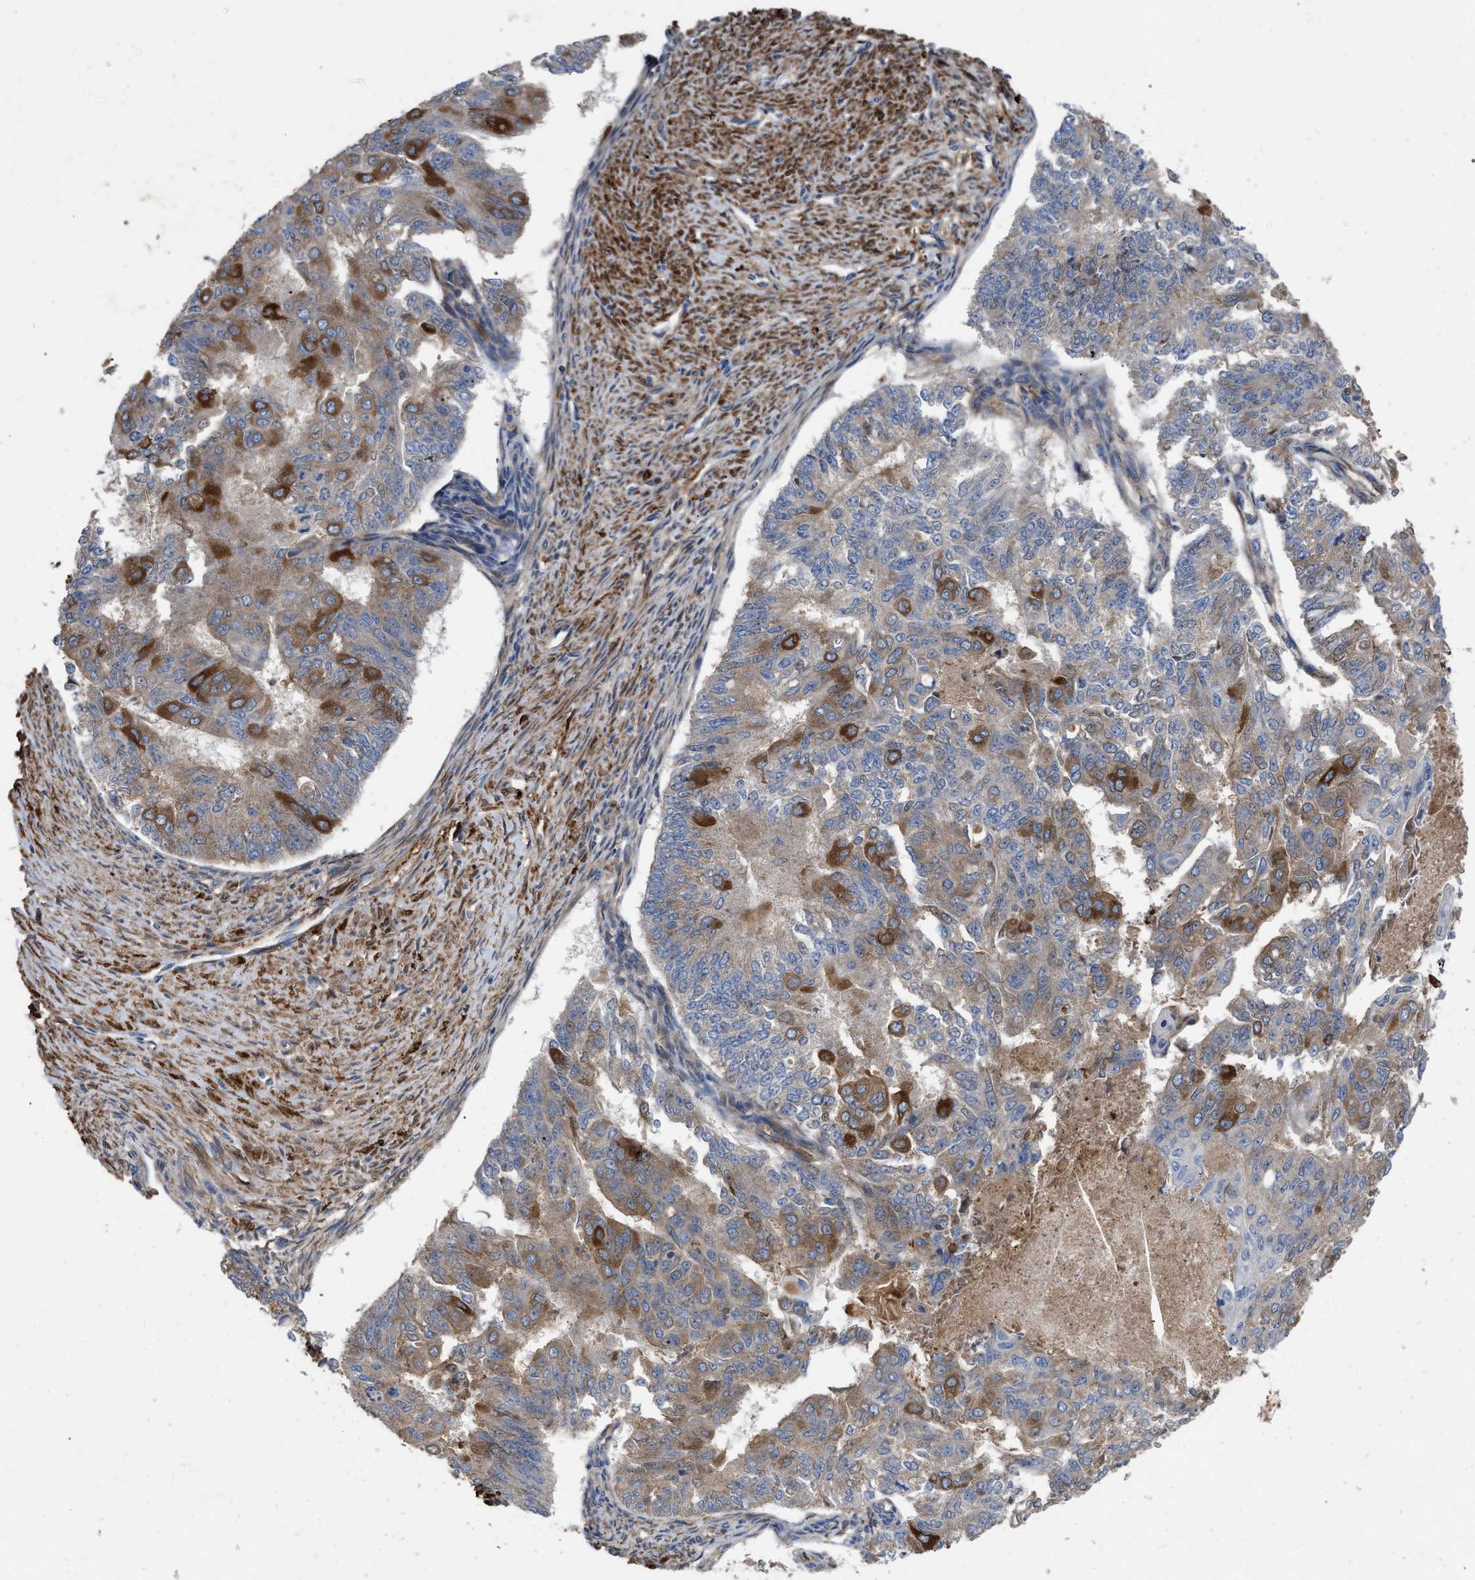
{"staining": {"intensity": "moderate", "quantity": ">75%", "location": "cytoplasmic/membranous"}, "tissue": "endometrial cancer", "cell_type": "Tumor cells", "image_type": "cancer", "snomed": [{"axis": "morphology", "description": "Adenocarcinoma, NOS"}, {"axis": "topography", "description": "Endometrium"}], "caption": "Protein staining reveals moderate cytoplasmic/membranous staining in approximately >75% of tumor cells in endometrial cancer.", "gene": "RABEP1", "patient": {"sex": "female", "age": 32}}